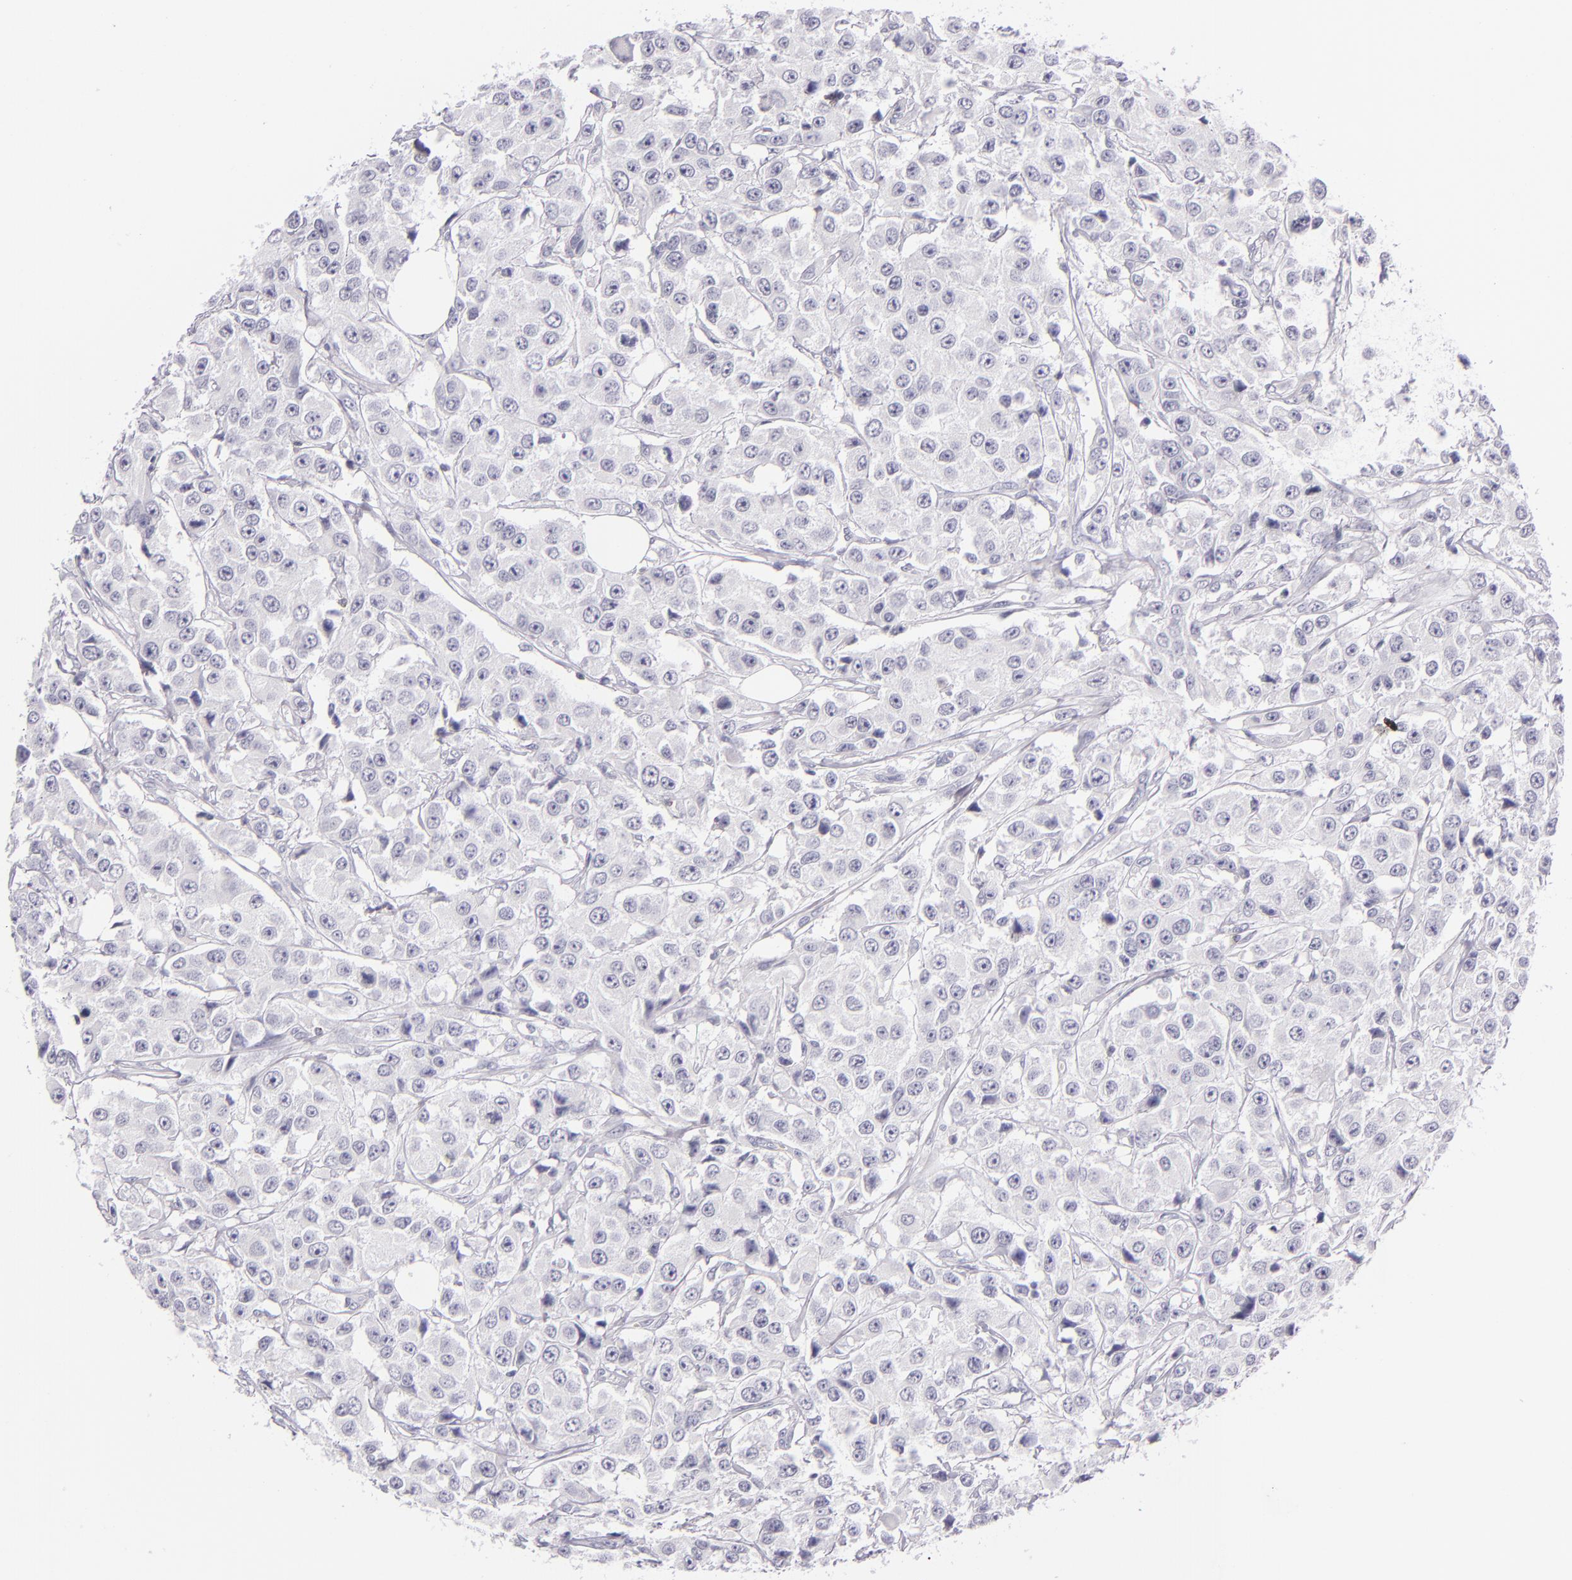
{"staining": {"intensity": "negative", "quantity": "none", "location": "none"}, "tissue": "breast cancer", "cell_type": "Tumor cells", "image_type": "cancer", "snomed": [{"axis": "morphology", "description": "Duct carcinoma"}, {"axis": "topography", "description": "Breast"}], "caption": "The immunohistochemistry (IHC) photomicrograph has no significant staining in tumor cells of breast invasive ductal carcinoma tissue.", "gene": "CD48", "patient": {"sex": "female", "age": 58}}